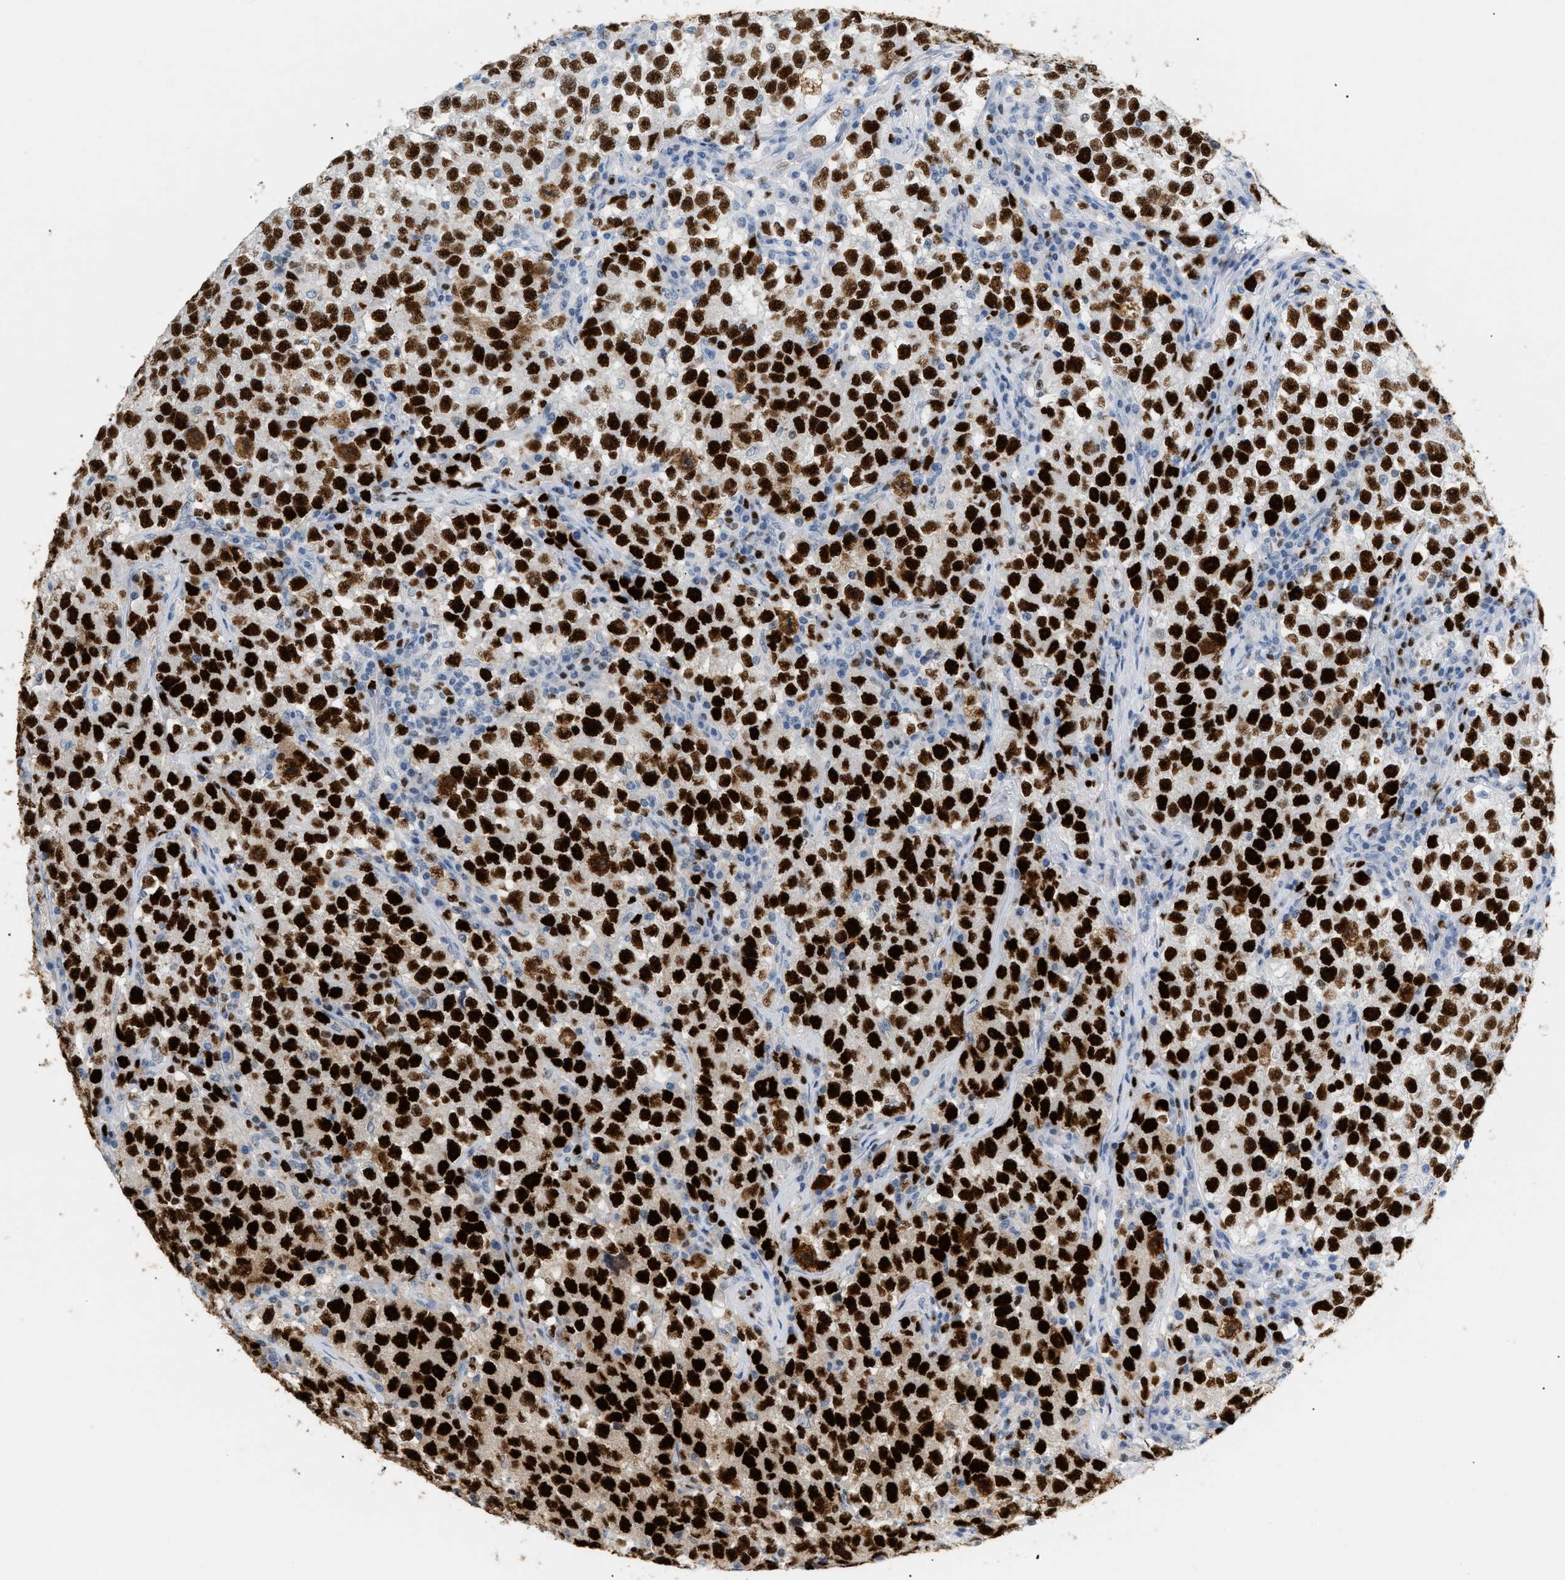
{"staining": {"intensity": "strong", "quantity": ">75%", "location": "nuclear"}, "tissue": "testis cancer", "cell_type": "Tumor cells", "image_type": "cancer", "snomed": [{"axis": "morphology", "description": "Seminoma, NOS"}, {"axis": "topography", "description": "Testis"}], "caption": "This photomicrograph demonstrates IHC staining of human testis cancer, with high strong nuclear staining in about >75% of tumor cells.", "gene": "MCM7", "patient": {"sex": "male", "age": 22}}